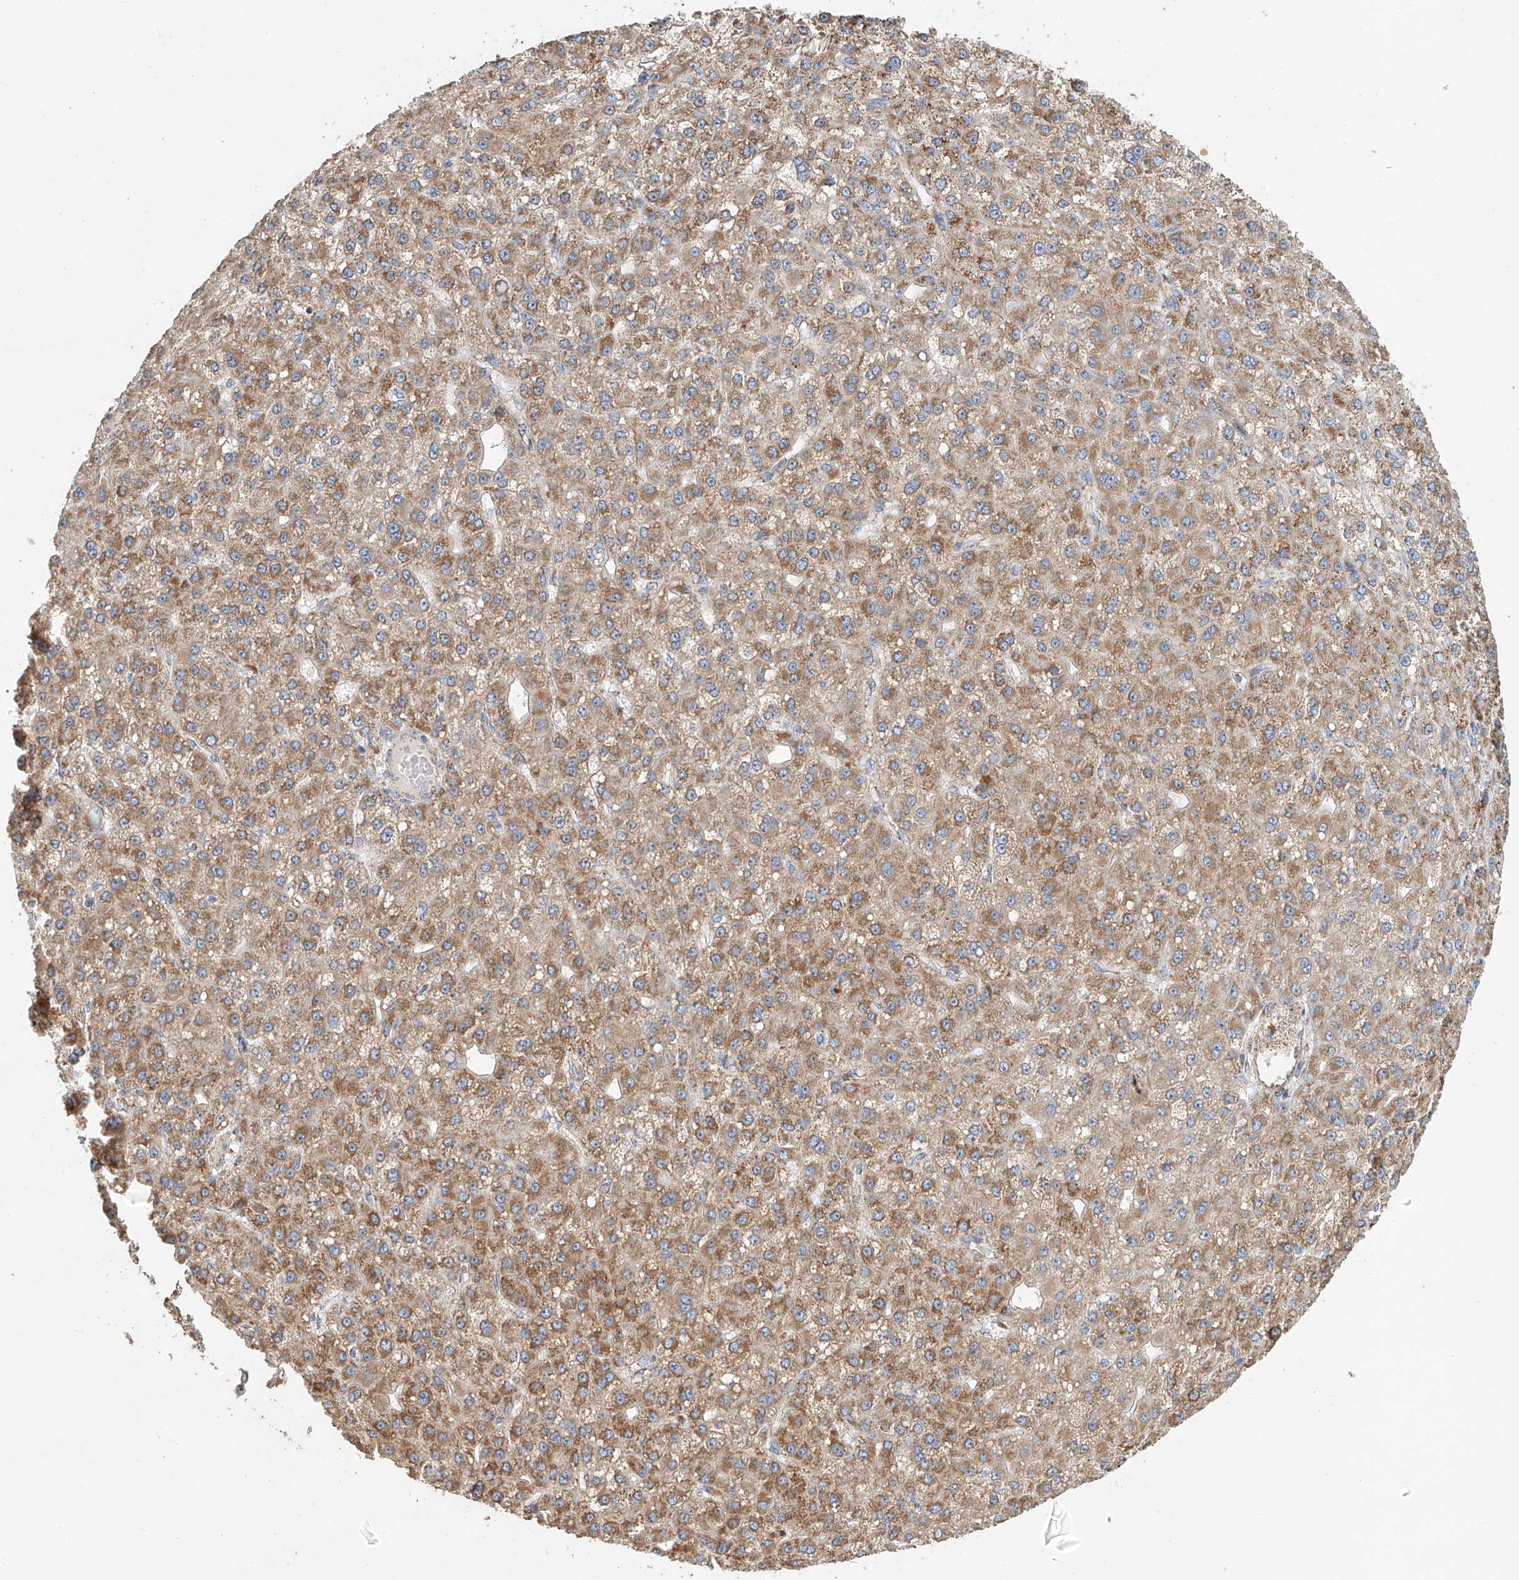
{"staining": {"intensity": "moderate", "quantity": ">75%", "location": "cytoplasmic/membranous"}, "tissue": "liver cancer", "cell_type": "Tumor cells", "image_type": "cancer", "snomed": [{"axis": "morphology", "description": "Carcinoma, Hepatocellular, NOS"}, {"axis": "topography", "description": "Liver"}], "caption": "Immunohistochemical staining of liver cancer reveals moderate cytoplasmic/membranous protein expression in about >75% of tumor cells. Immunohistochemistry stains the protein of interest in brown and the nuclei are stained blue.", "gene": "MCL1", "patient": {"sex": "male", "age": 67}}